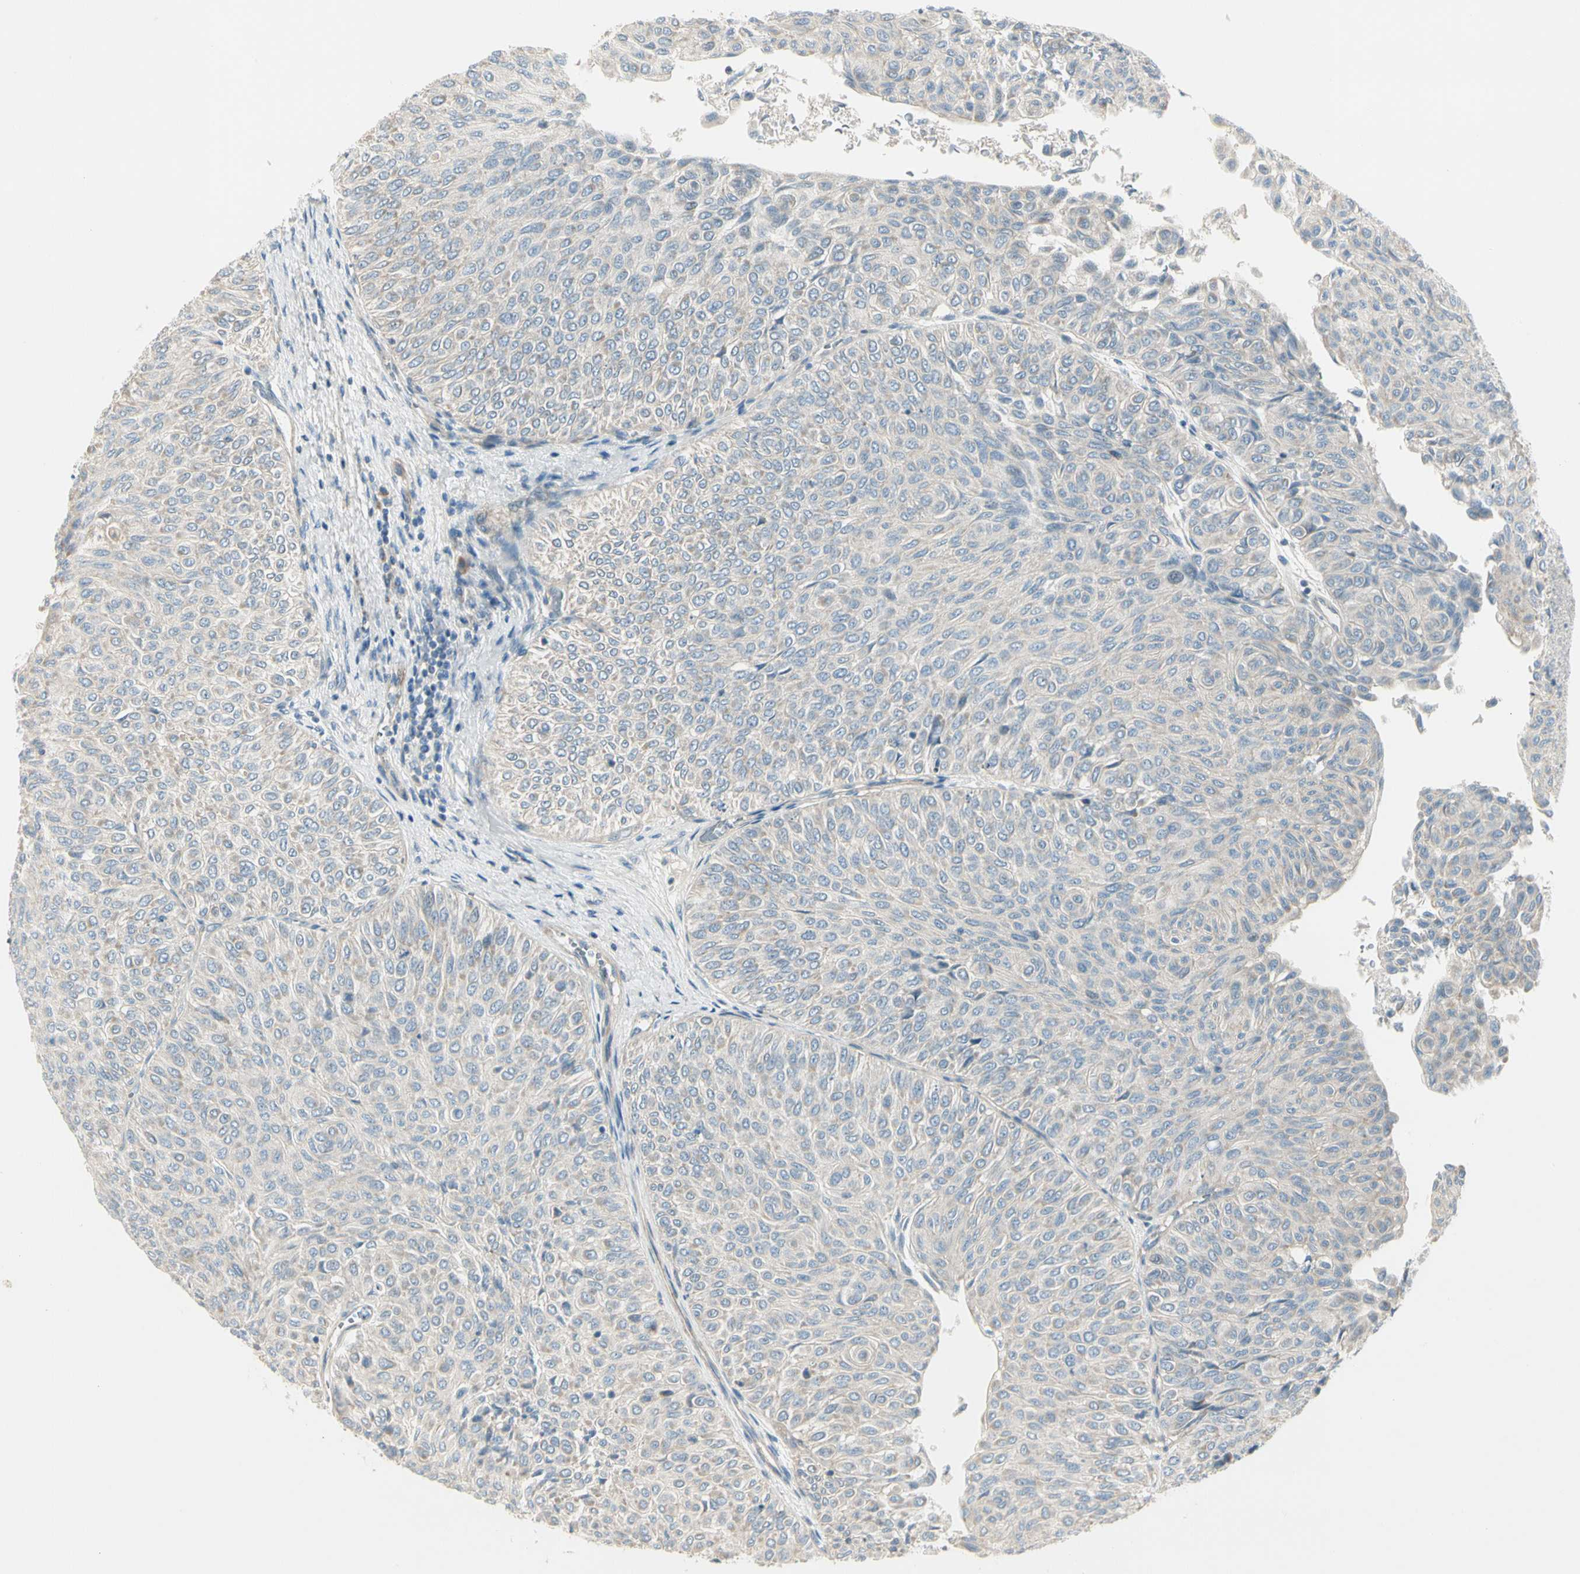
{"staining": {"intensity": "negative", "quantity": "none", "location": "none"}, "tissue": "urothelial cancer", "cell_type": "Tumor cells", "image_type": "cancer", "snomed": [{"axis": "morphology", "description": "Urothelial carcinoma, Low grade"}, {"axis": "topography", "description": "Urinary bladder"}], "caption": "This is an immunohistochemistry micrograph of human urothelial cancer. There is no staining in tumor cells.", "gene": "ADGRA3", "patient": {"sex": "male", "age": 78}}